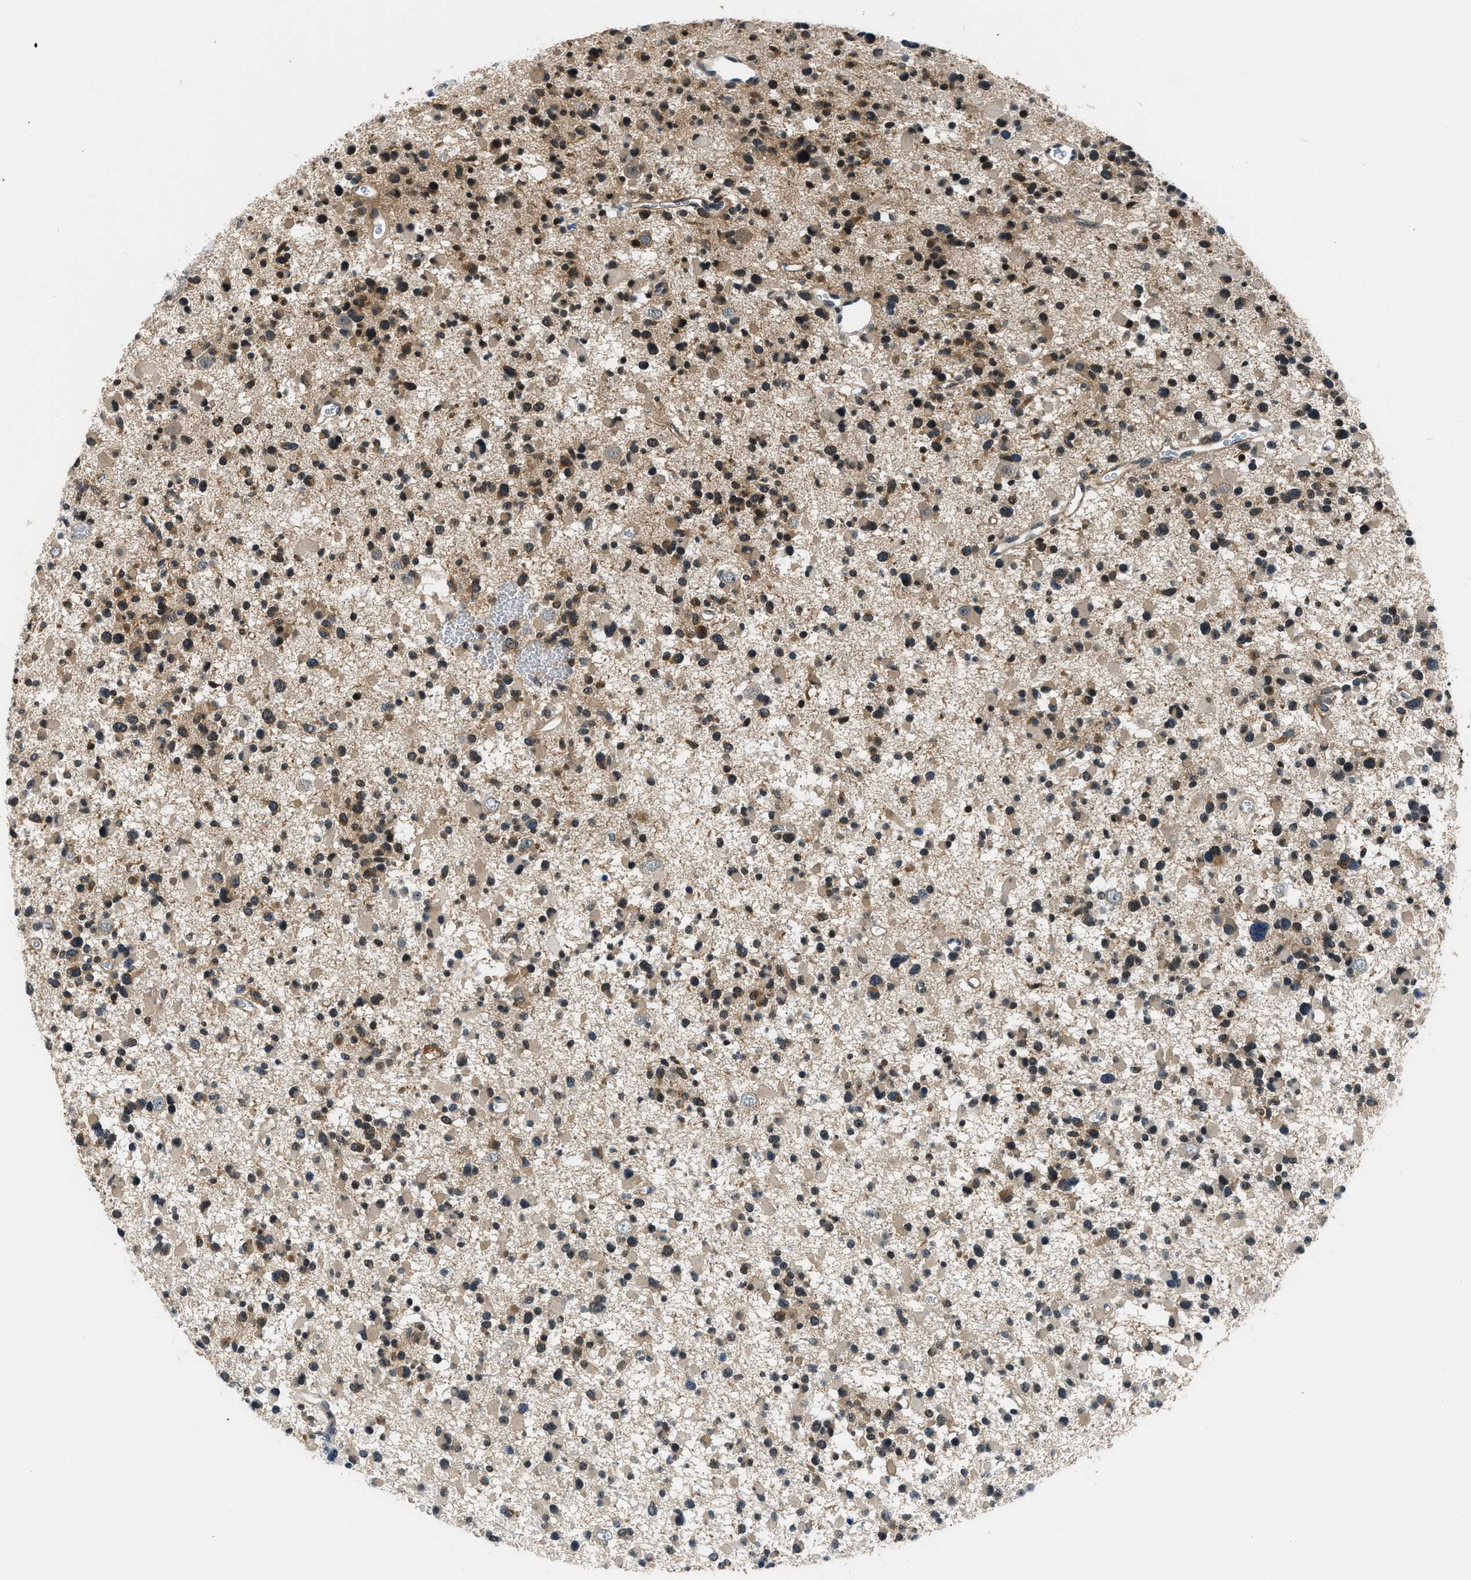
{"staining": {"intensity": "moderate", "quantity": ">75%", "location": "cytoplasmic/membranous,nuclear"}, "tissue": "glioma", "cell_type": "Tumor cells", "image_type": "cancer", "snomed": [{"axis": "morphology", "description": "Glioma, malignant, Low grade"}, {"axis": "topography", "description": "Brain"}], "caption": "A brown stain labels moderate cytoplasmic/membranous and nuclear expression of a protein in low-grade glioma (malignant) tumor cells. (brown staining indicates protein expression, while blue staining denotes nuclei).", "gene": "MTMR1", "patient": {"sex": "female", "age": 22}}